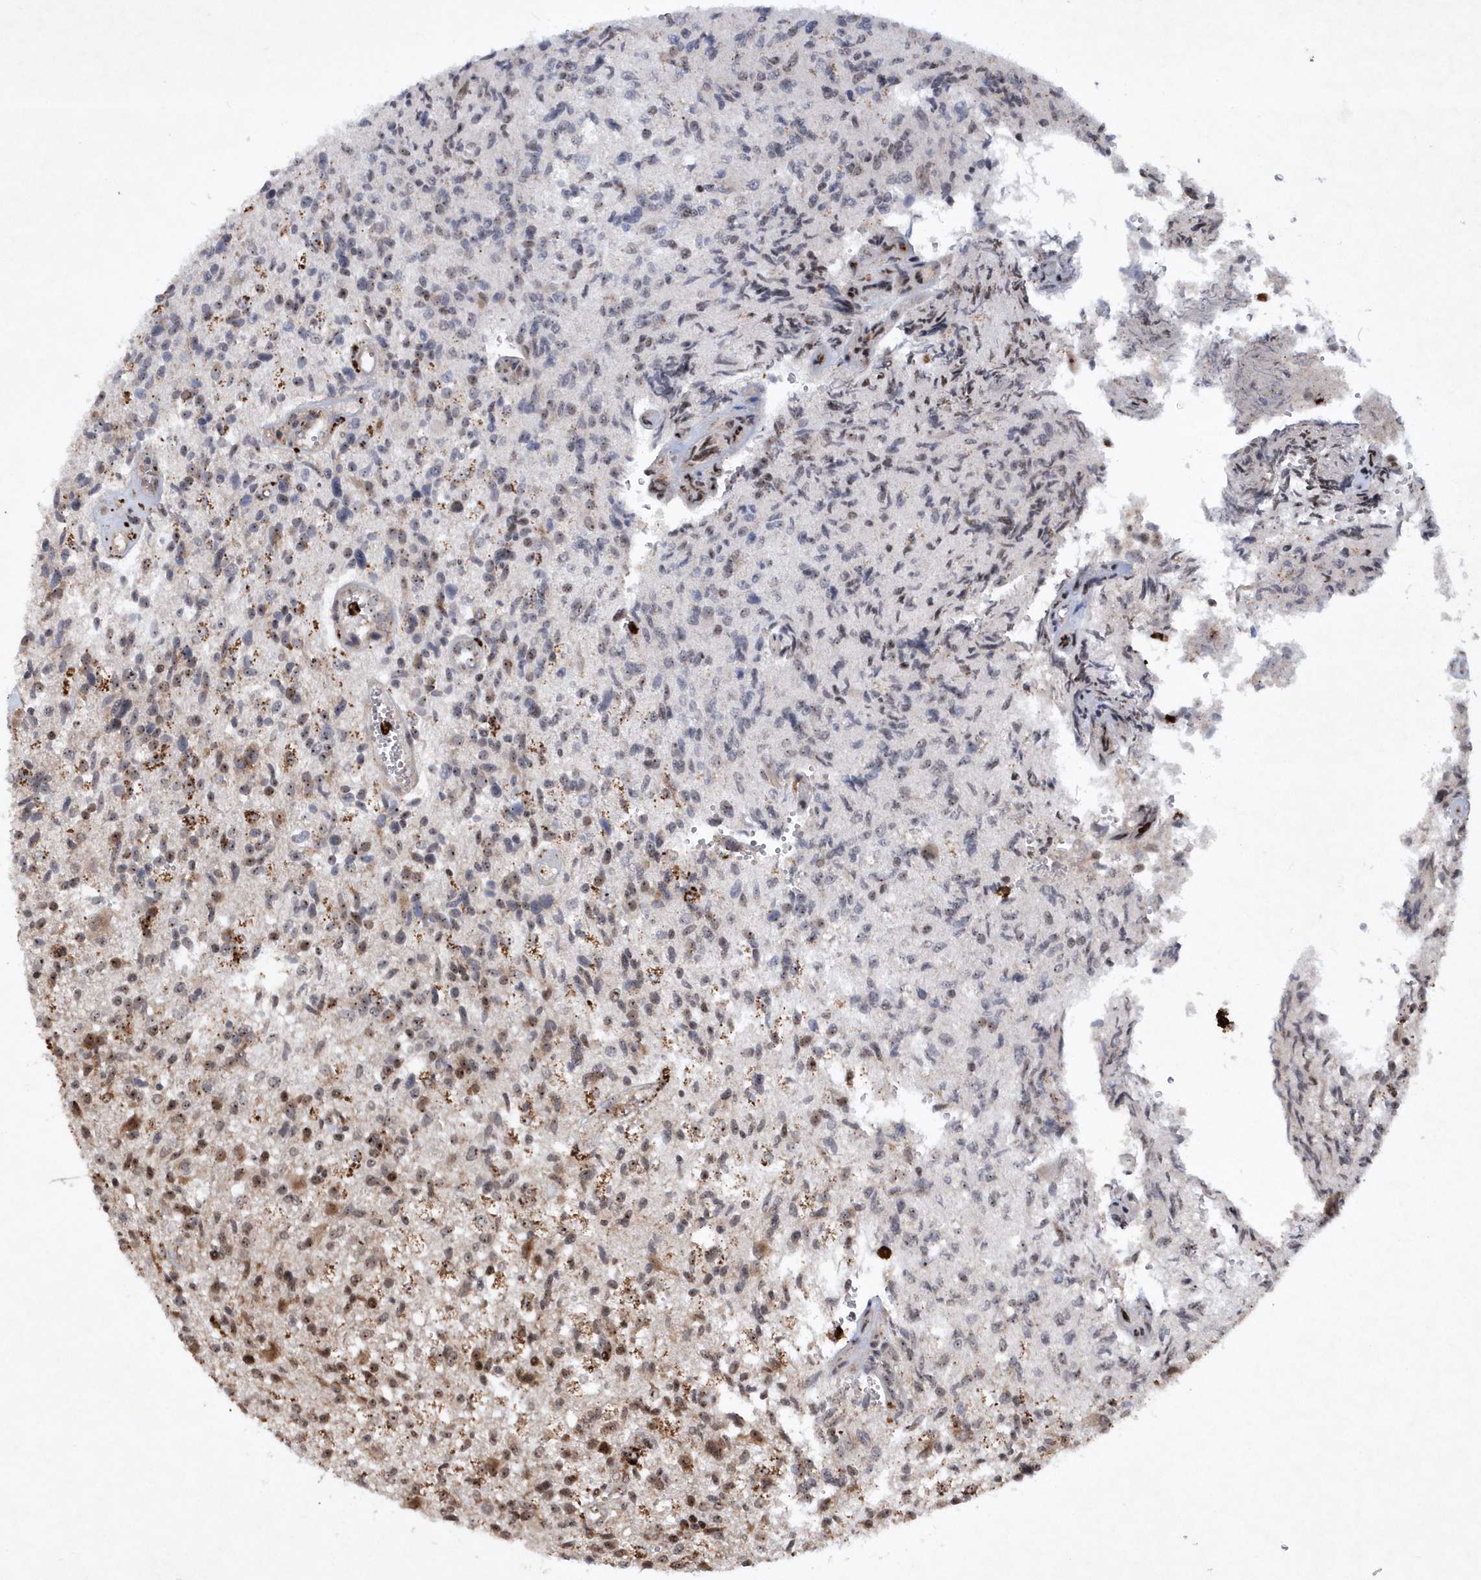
{"staining": {"intensity": "weak", "quantity": "<25%", "location": "cytoplasmic/membranous,nuclear"}, "tissue": "glioma", "cell_type": "Tumor cells", "image_type": "cancer", "snomed": [{"axis": "morphology", "description": "Glioma, malignant, High grade"}, {"axis": "topography", "description": "Brain"}], "caption": "IHC image of neoplastic tissue: human malignant high-grade glioma stained with DAB reveals no significant protein expression in tumor cells.", "gene": "SOWAHB", "patient": {"sex": "male", "age": 72}}